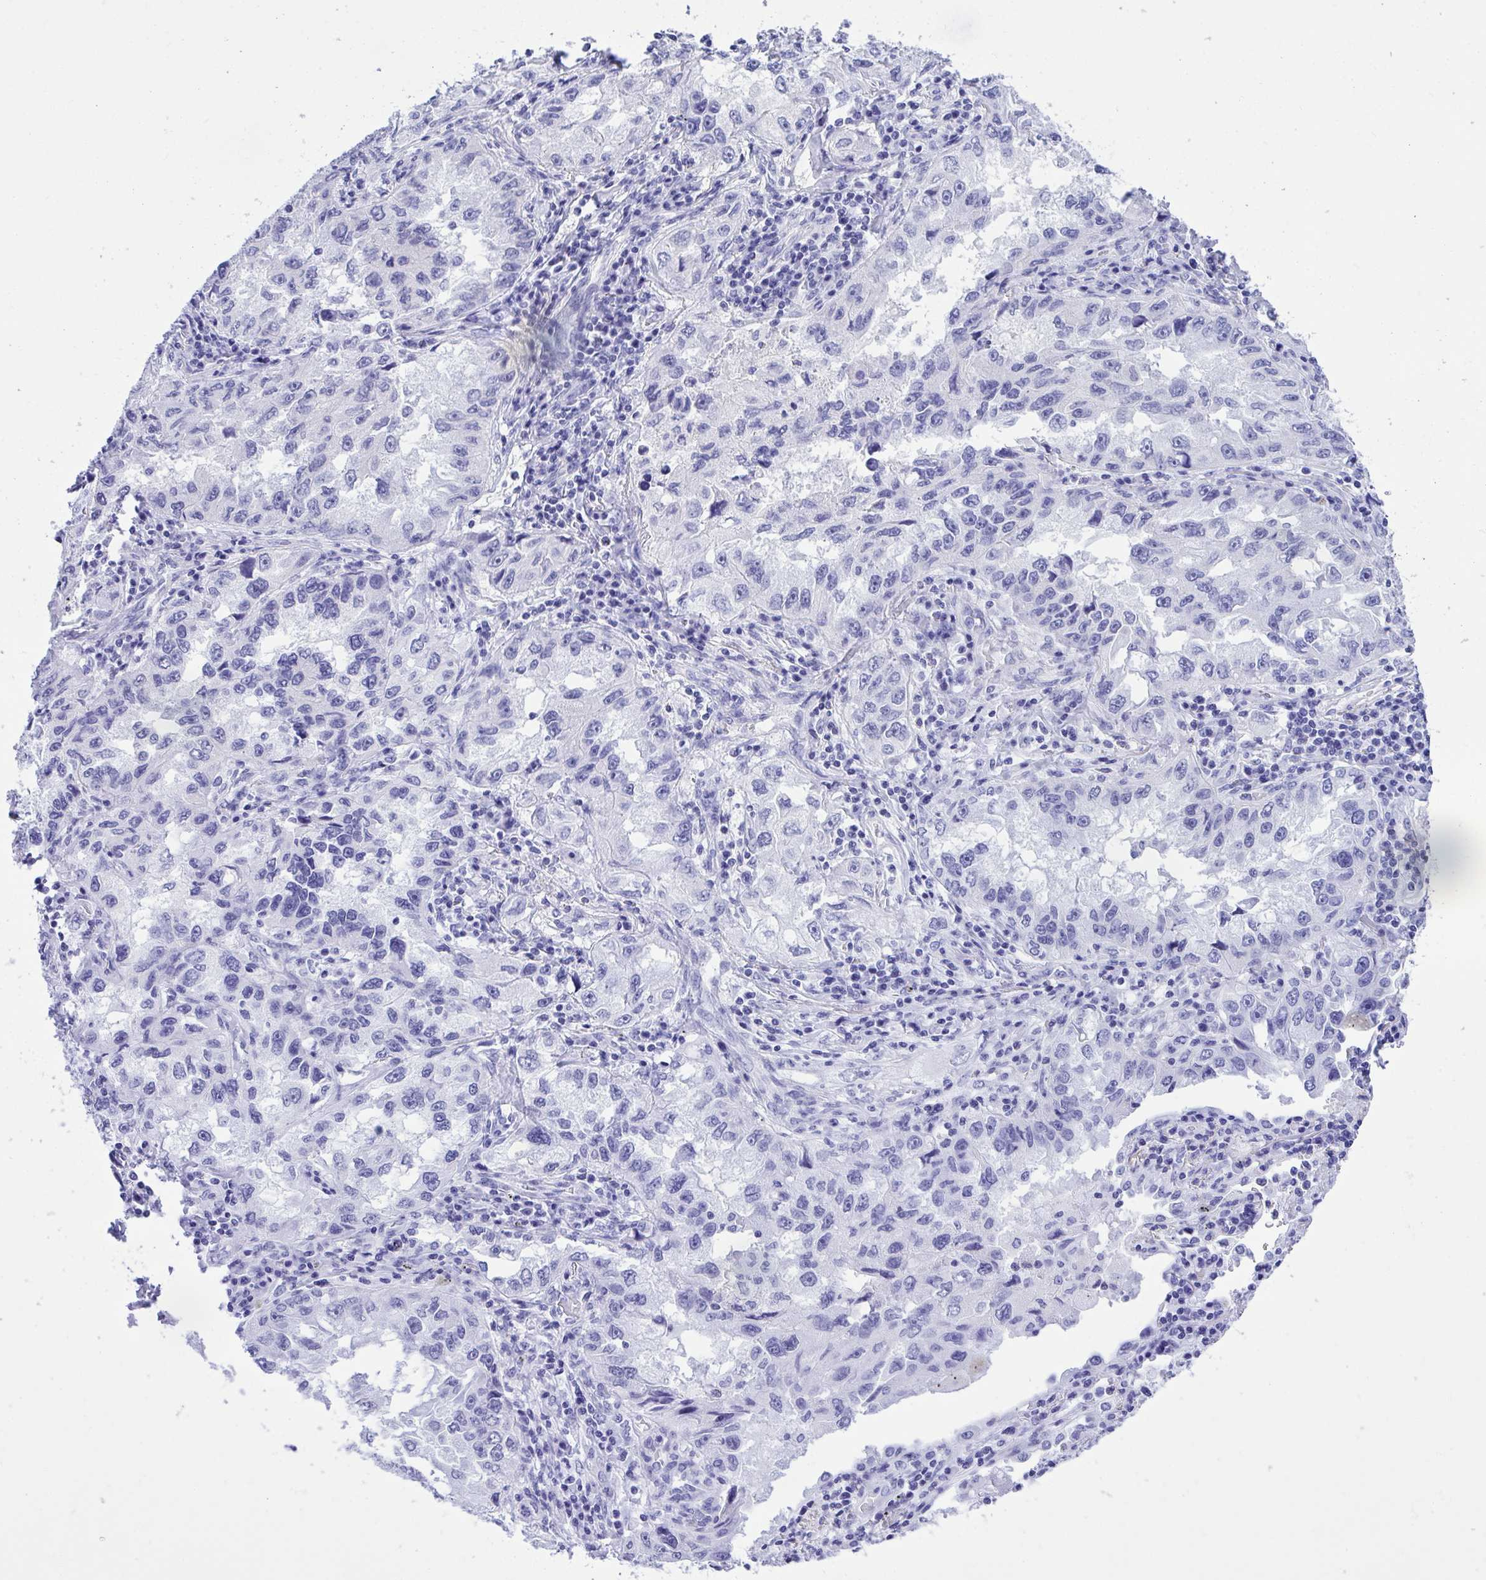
{"staining": {"intensity": "negative", "quantity": "none", "location": "none"}, "tissue": "lung cancer", "cell_type": "Tumor cells", "image_type": "cancer", "snomed": [{"axis": "morphology", "description": "Adenocarcinoma, NOS"}, {"axis": "topography", "description": "Lung"}], "caption": "A micrograph of lung cancer stained for a protein demonstrates no brown staining in tumor cells.", "gene": "PPP1CA", "patient": {"sex": "female", "age": 73}}